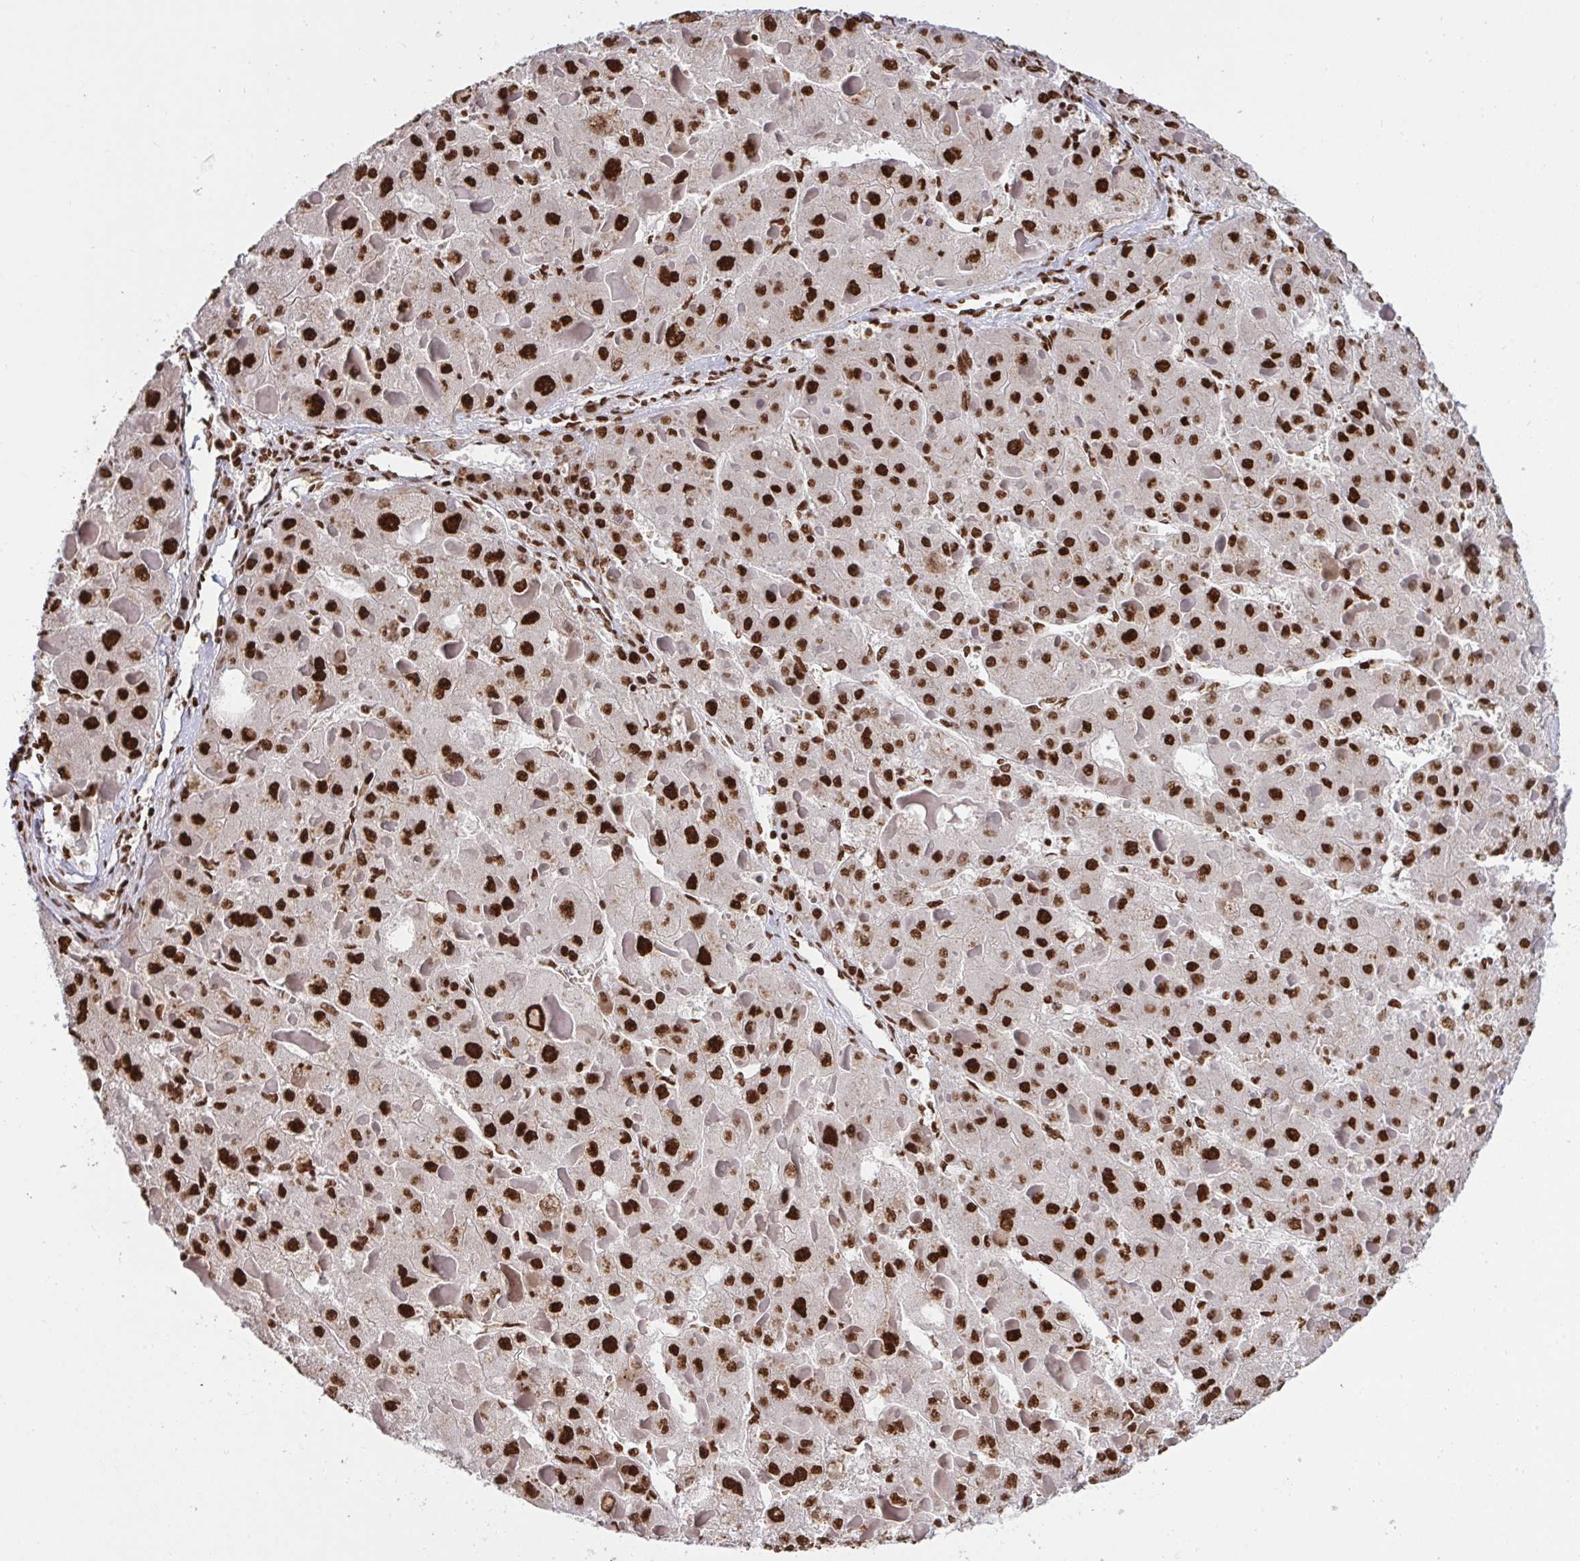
{"staining": {"intensity": "strong", "quantity": ">75%", "location": "nuclear"}, "tissue": "liver cancer", "cell_type": "Tumor cells", "image_type": "cancer", "snomed": [{"axis": "morphology", "description": "Carcinoma, Hepatocellular, NOS"}, {"axis": "topography", "description": "Liver"}], "caption": "Immunohistochemistry (IHC) histopathology image of human liver hepatocellular carcinoma stained for a protein (brown), which demonstrates high levels of strong nuclear positivity in about >75% of tumor cells.", "gene": "HNRNPL", "patient": {"sex": "female", "age": 73}}